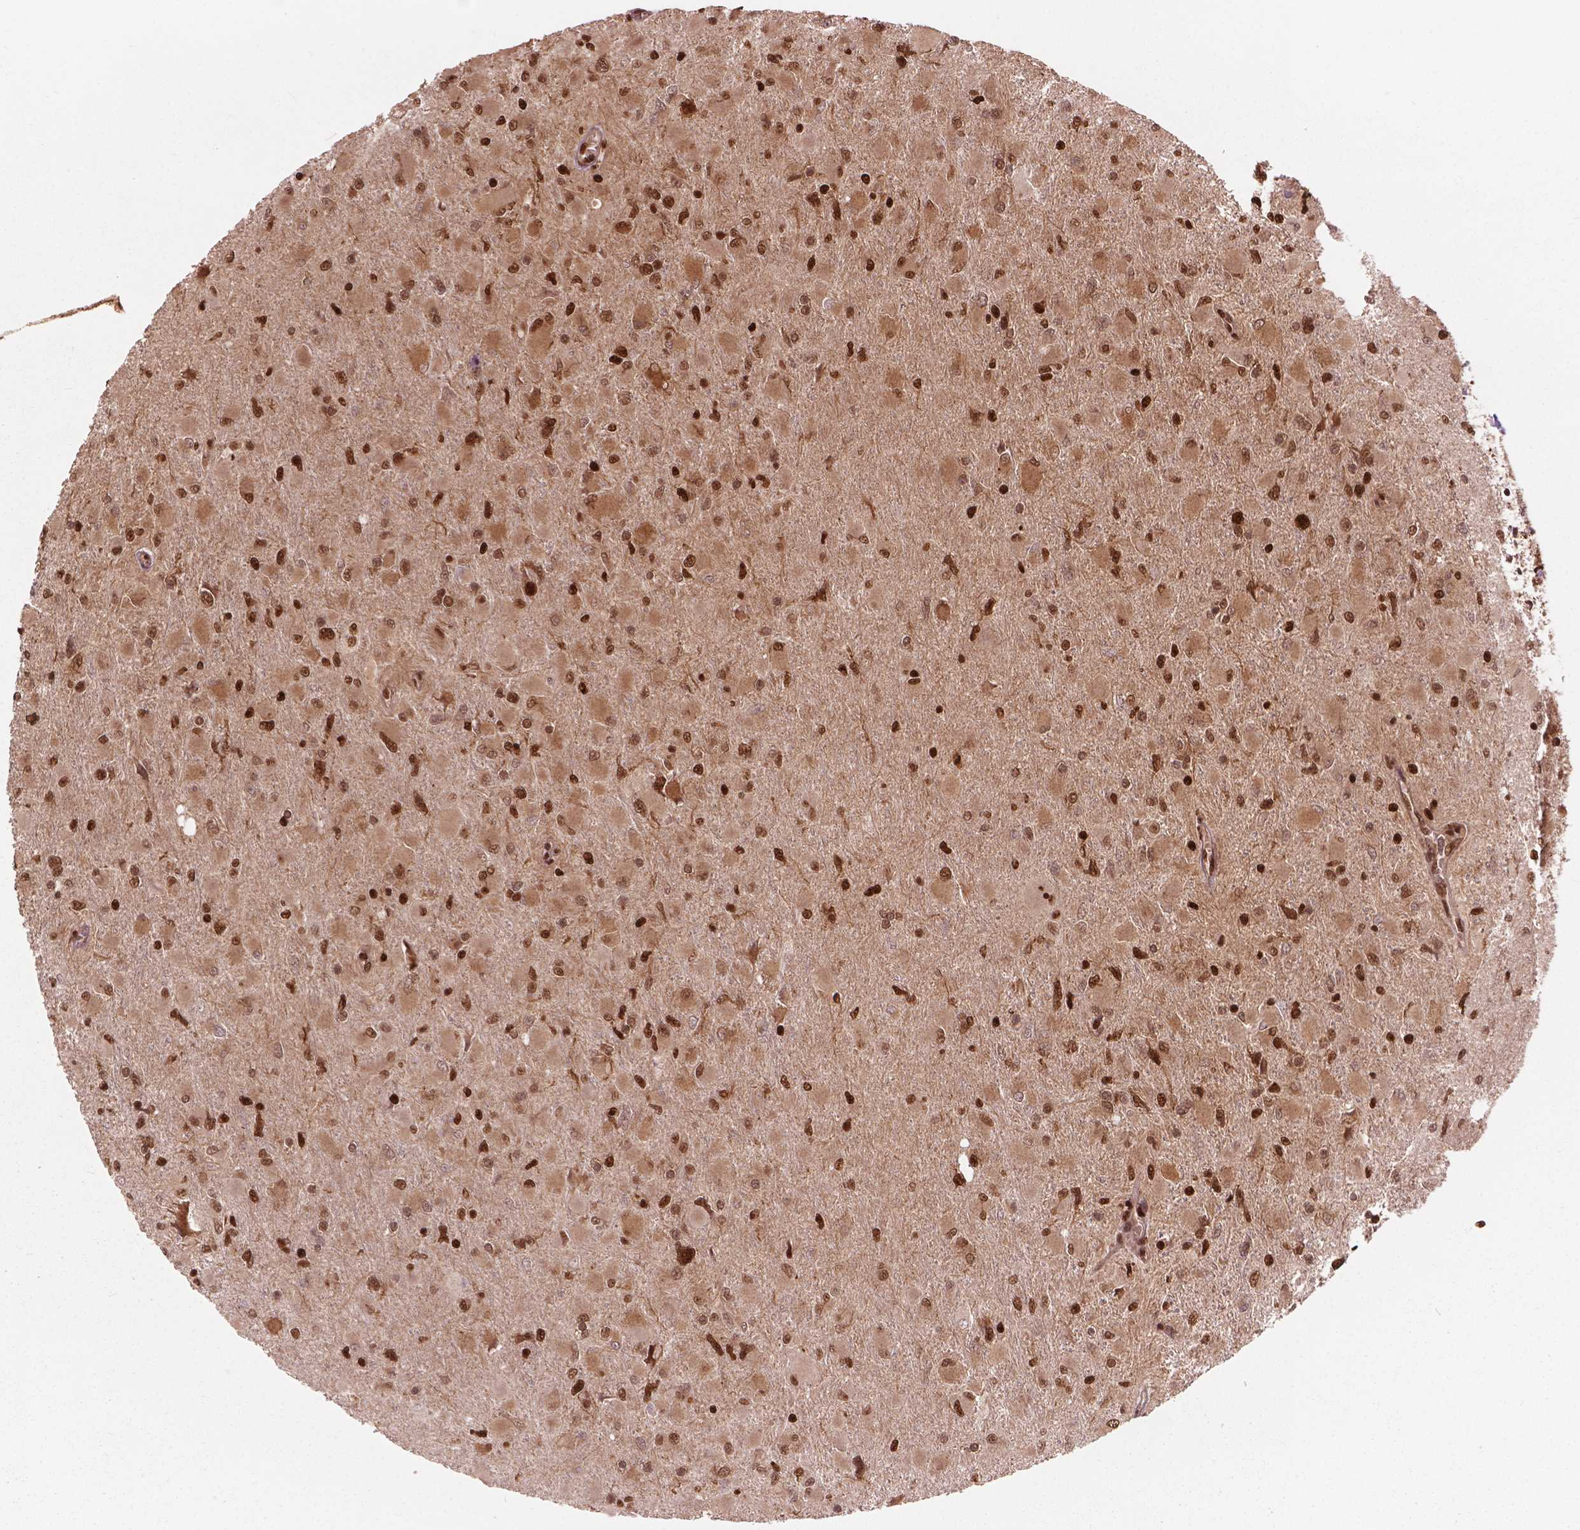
{"staining": {"intensity": "strong", "quantity": ">75%", "location": "nuclear"}, "tissue": "glioma", "cell_type": "Tumor cells", "image_type": "cancer", "snomed": [{"axis": "morphology", "description": "Glioma, malignant, High grade"}, {"axis": "topography", "description": "Cerebral cortex"}], "caption": "An IHC micrograph of neoplastic tissue is shown. Protein staining in brown highlights strong nuclear positivity in malignant high-grade glioma within tumor cells.", "gene": "ANP32B", "patient": {"sex": "female", "age": 36}}